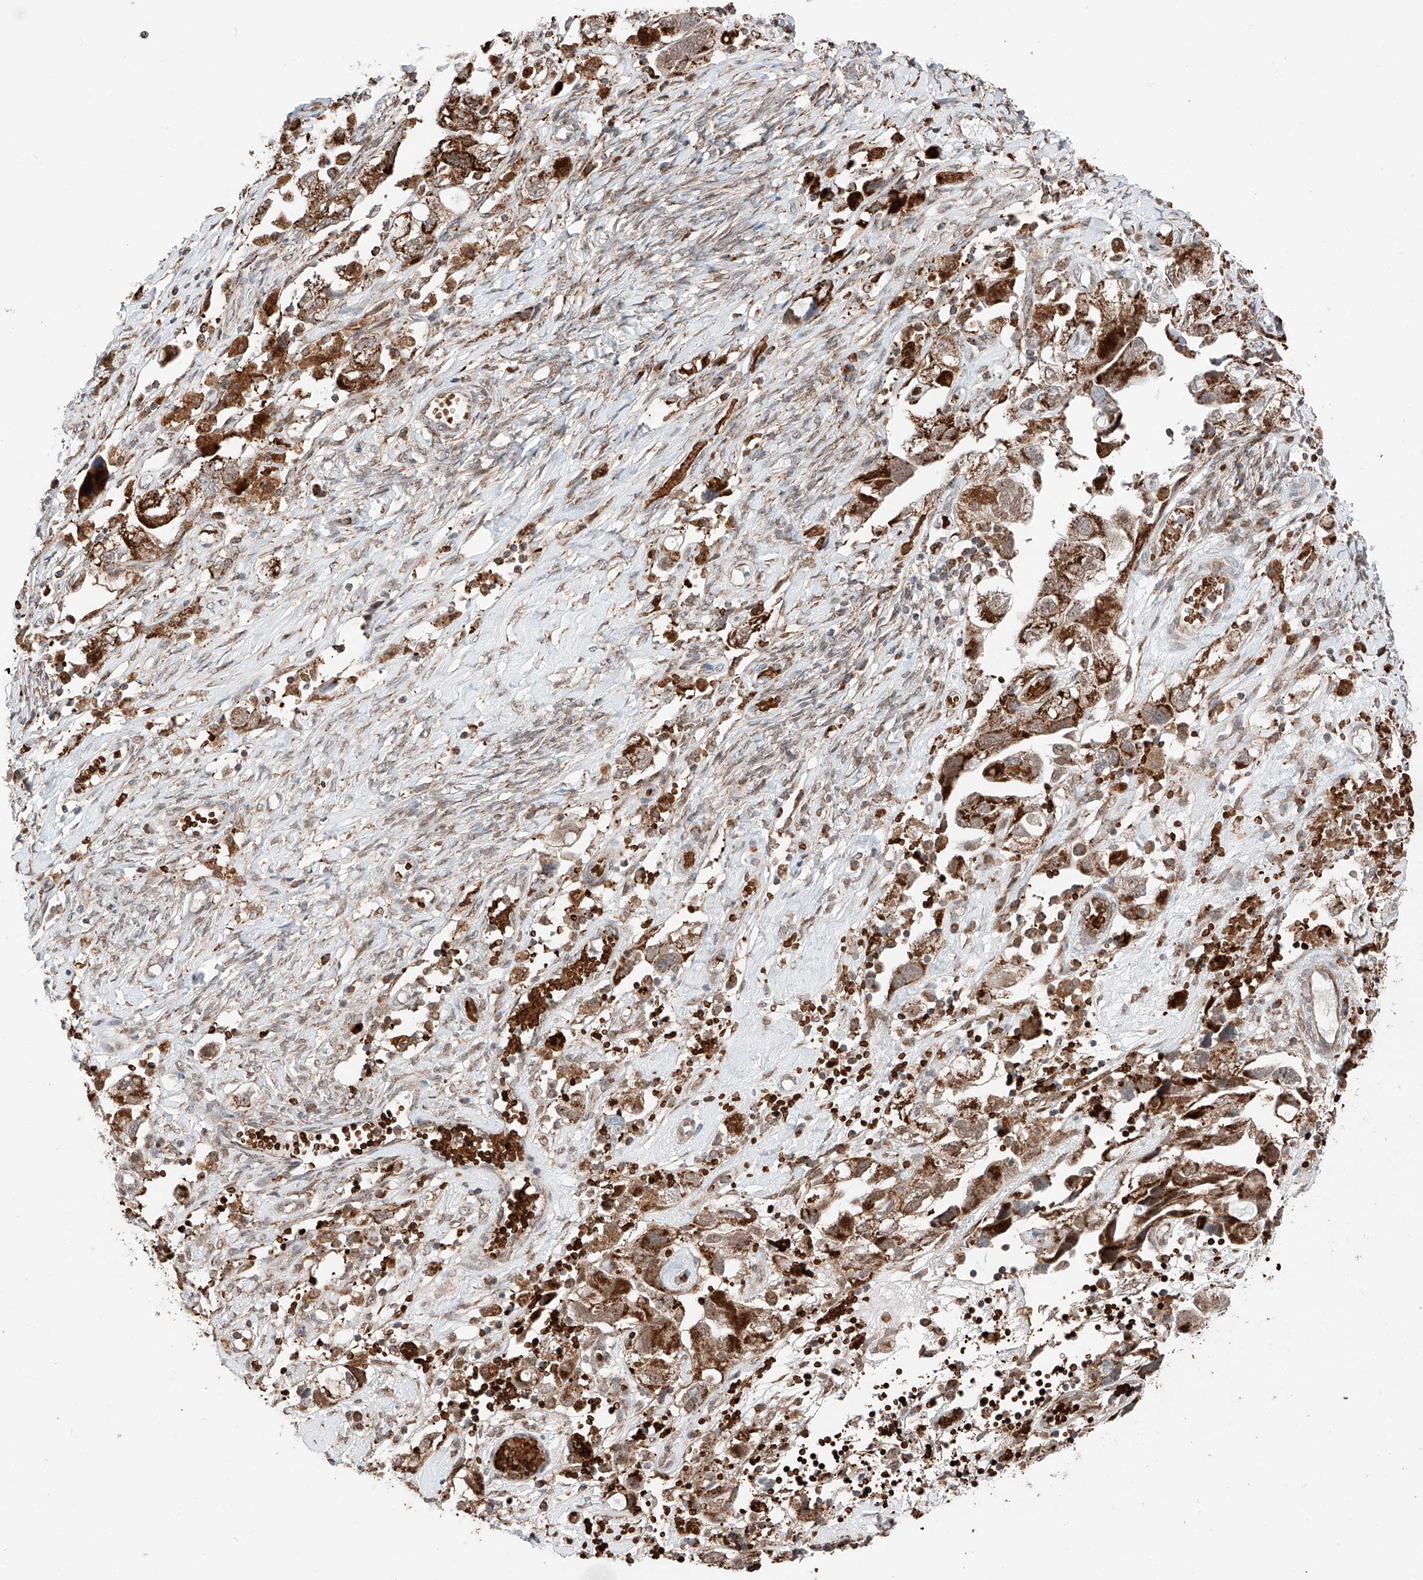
{"staining": {"intensity": "strong", "quantity": ">75%", "location": "cytoplasmic/membranous"}, "tissue": "ovarian cancer", "cell_type": "Tumor cells", "image_type": "cancer", "snomed": [{"axis": "morphology", "description": "Carcinoma, NOS"}, {"axis": "morphology", "description": "Cystadenocarcinoma, serous, NOS"}, {"axis": "topography", "description": "Ovary"}], "caption": "Approximately >75% of tumor cells in ovarian serous cystadenocarcinoma reveal strong cytoplasmic/membranous protein positivity as visualized by brown immunohistochemical staining.", "gene": "ZSCAN29", "patient": {"sex": "female", "age": 69}}